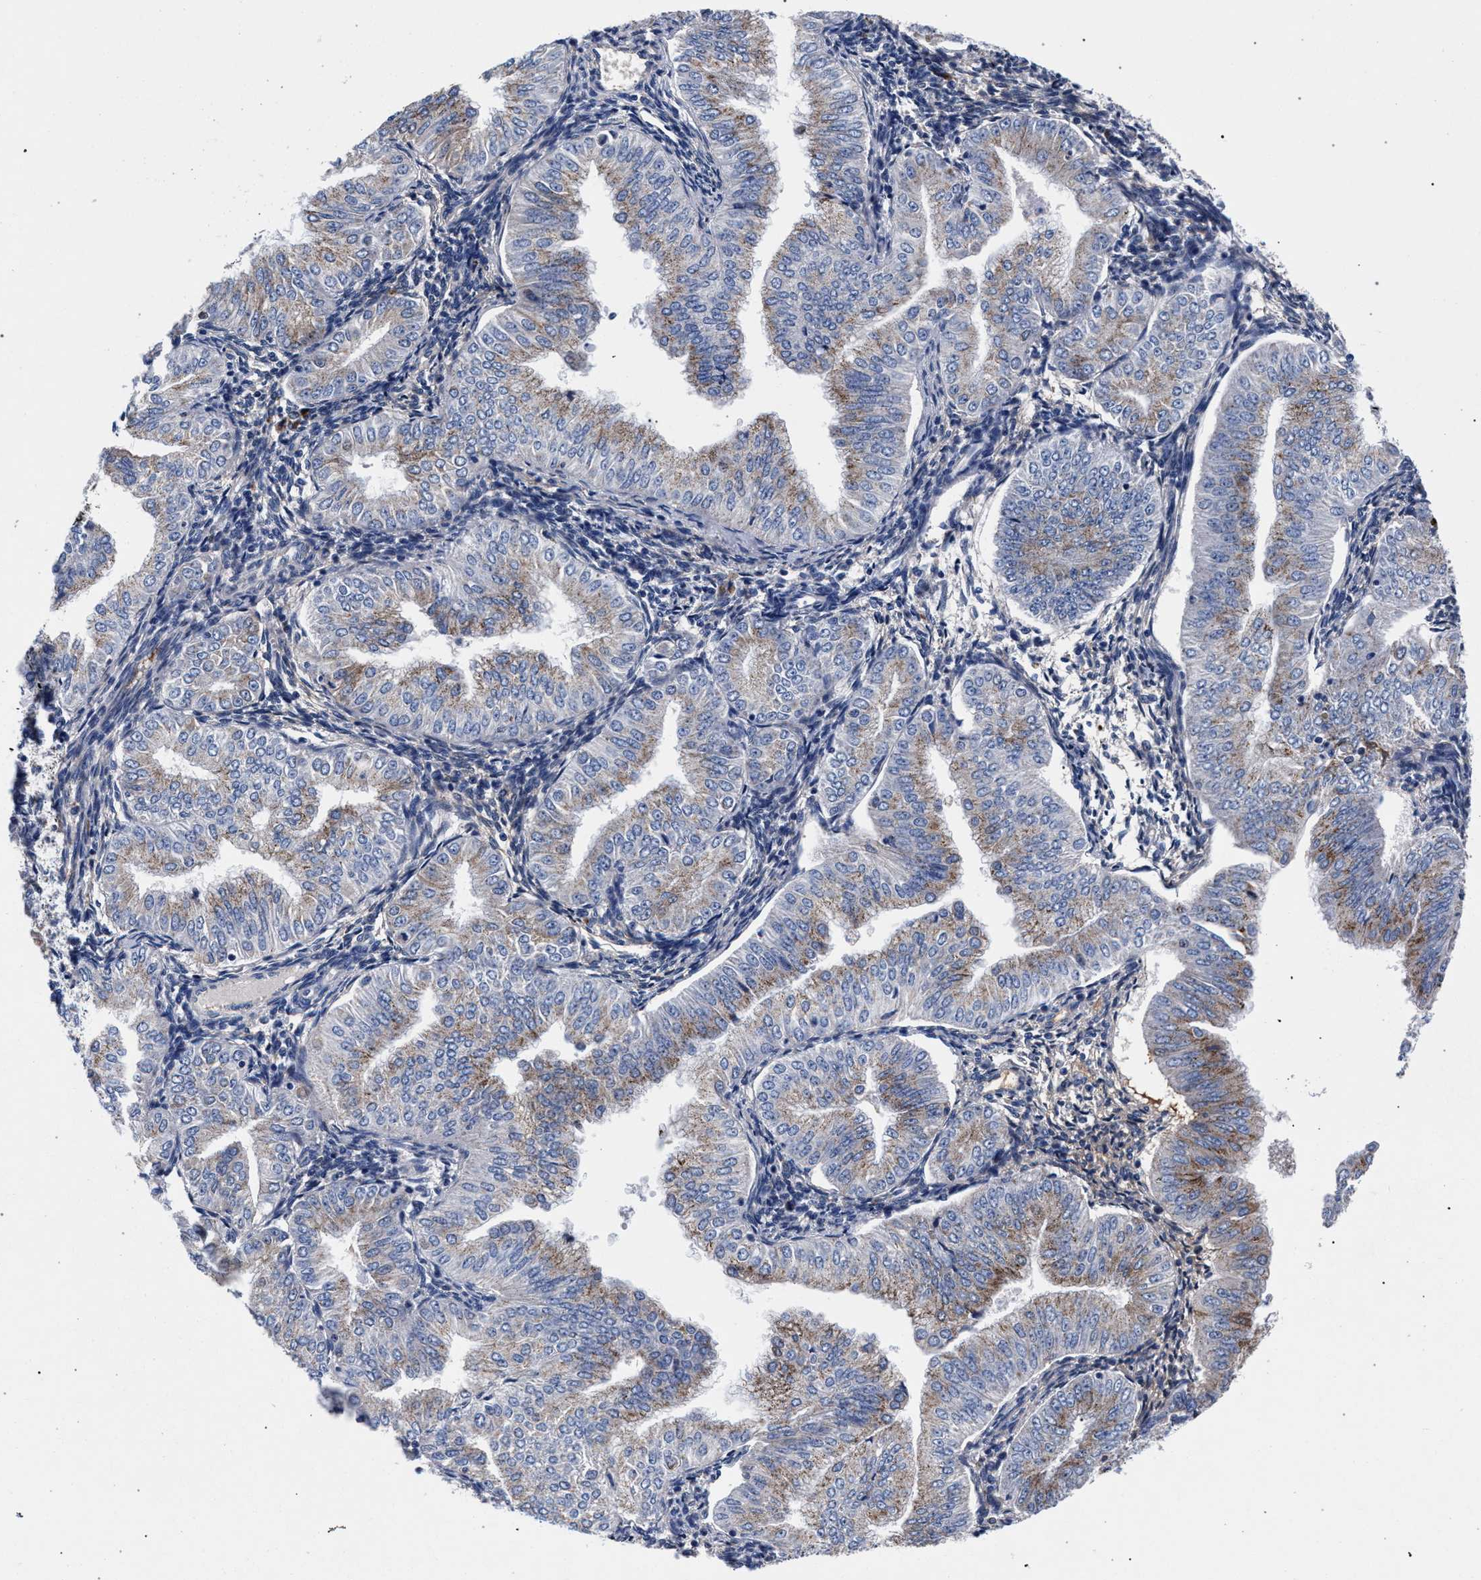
{"staining": {"intensity": "weak", "quantity": "25%-75%", "location": "cytoplasmic/membranous"}, "tissue": "endometrial cancer", "cell_type": "Tumor cells", "image_type": "cancer", "snomed": [{"axis": "morphology", "description": "Normal tissue, NOS"}, {"axis": "morphology", "description": "Adenocarcinoma, NOS"}, {"axis": "topography", "description": "Endometrium"}], "caption": "Immunohistochemical staining of adenocarcinoma (endometrial) reveals low levels of weak cytoplasmic/membranous expression in approximately 25%-75% of tumor cells.", "gene": "ACOX1", "patient": {"sex": "female", "age": 53}}